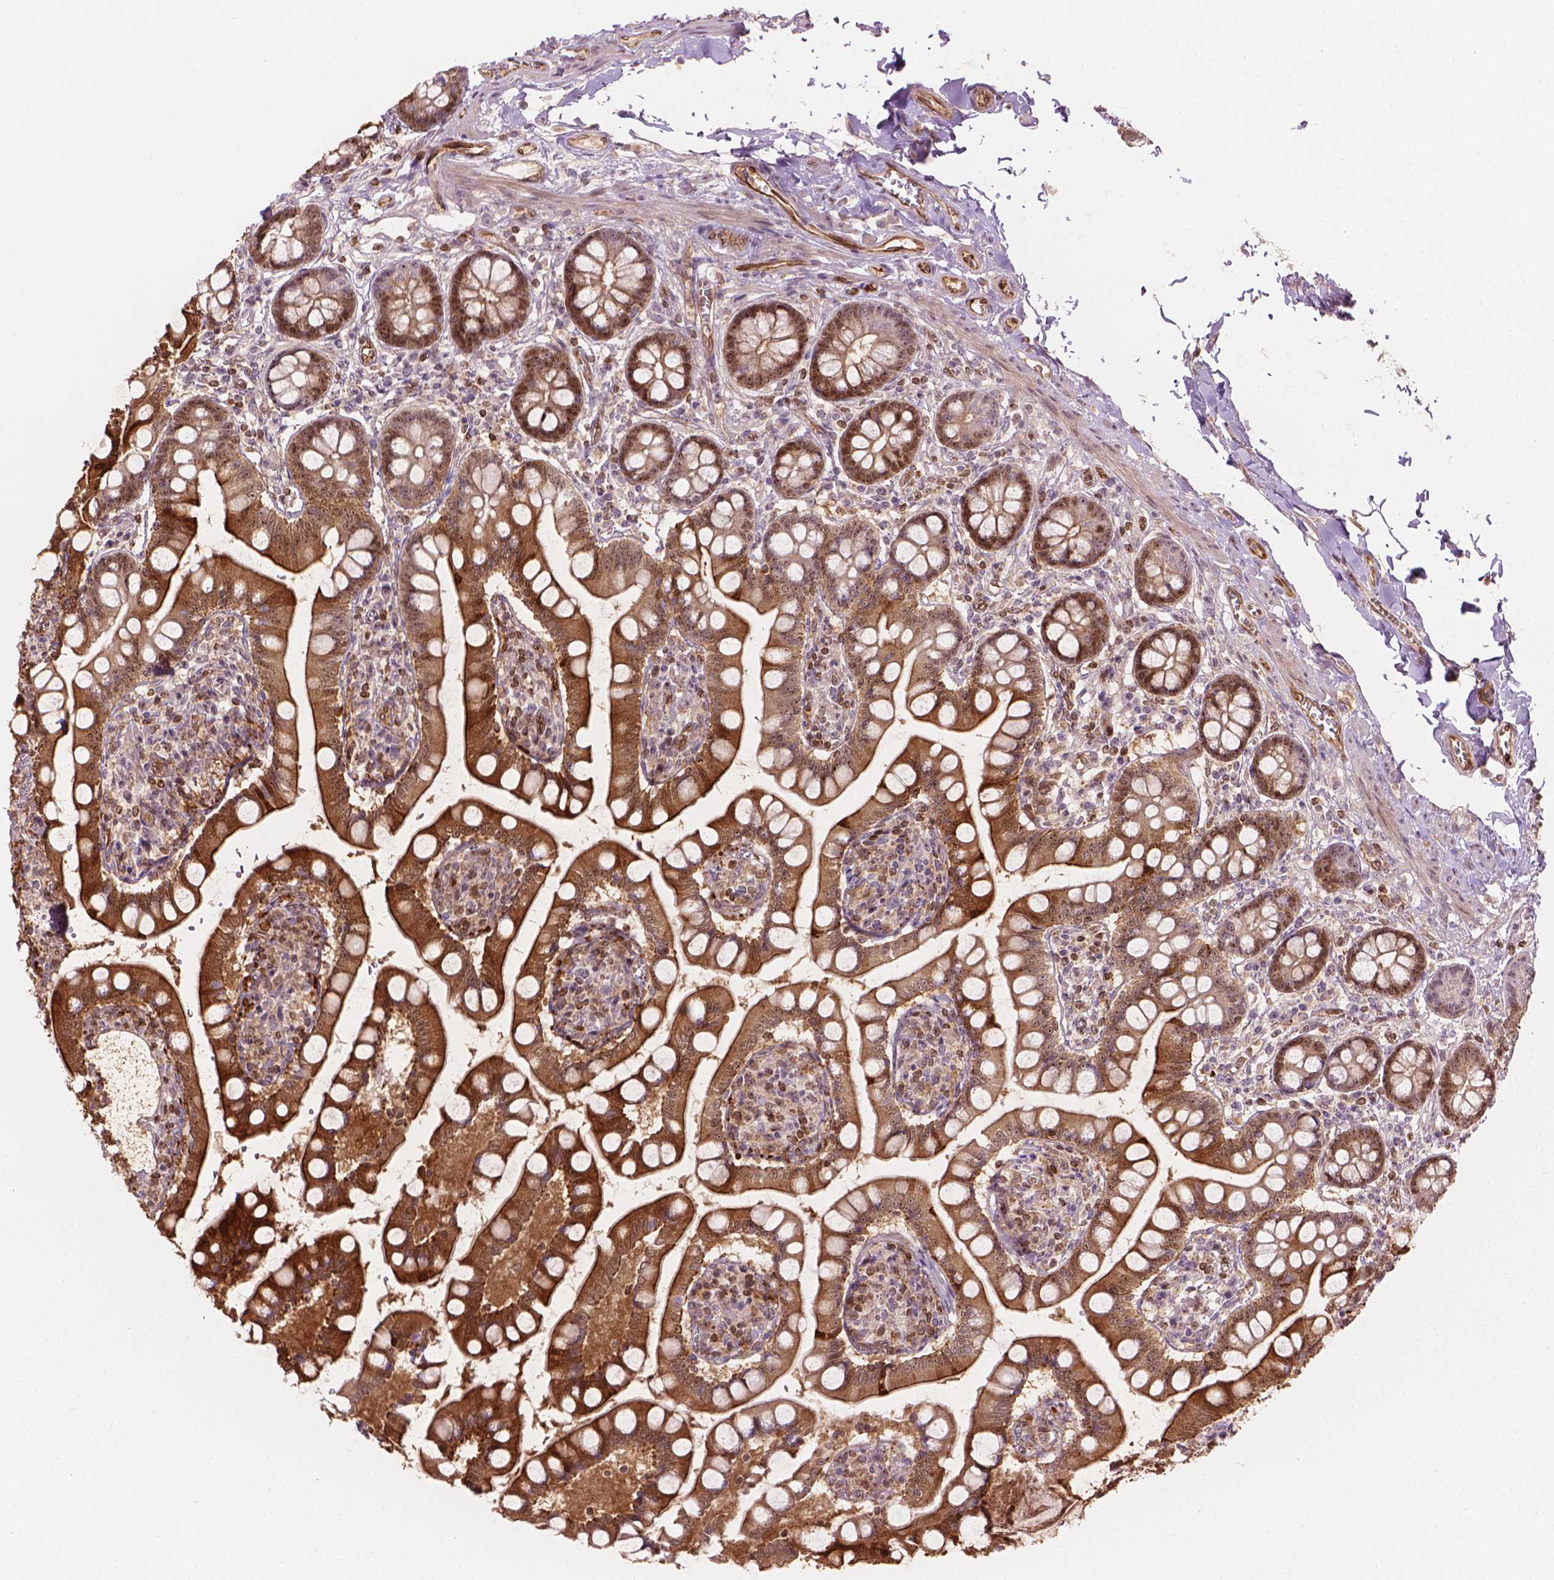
{"staining": {"intensity": "moderate", "quantity": "25%-75%", "location": "cytoplasmic/membranous,nuclear"}, "tissue": "small intestine", "cell_type": "Glandular cells", "image_type": "normal", "snomed": [{"axis": "morphology", "description": "Normal tissue, NOS"}, {"axis": "topography", "description": "Small intestine"}], "caption": "Moderate cytoplasmic/membranous,nuclear positivity for a protein is seen in approximately 25%-75% of glandular cells of benign small intestine using IHC.", "gene": "SMC2", "patient": {"sex": "female", "age": 56}}